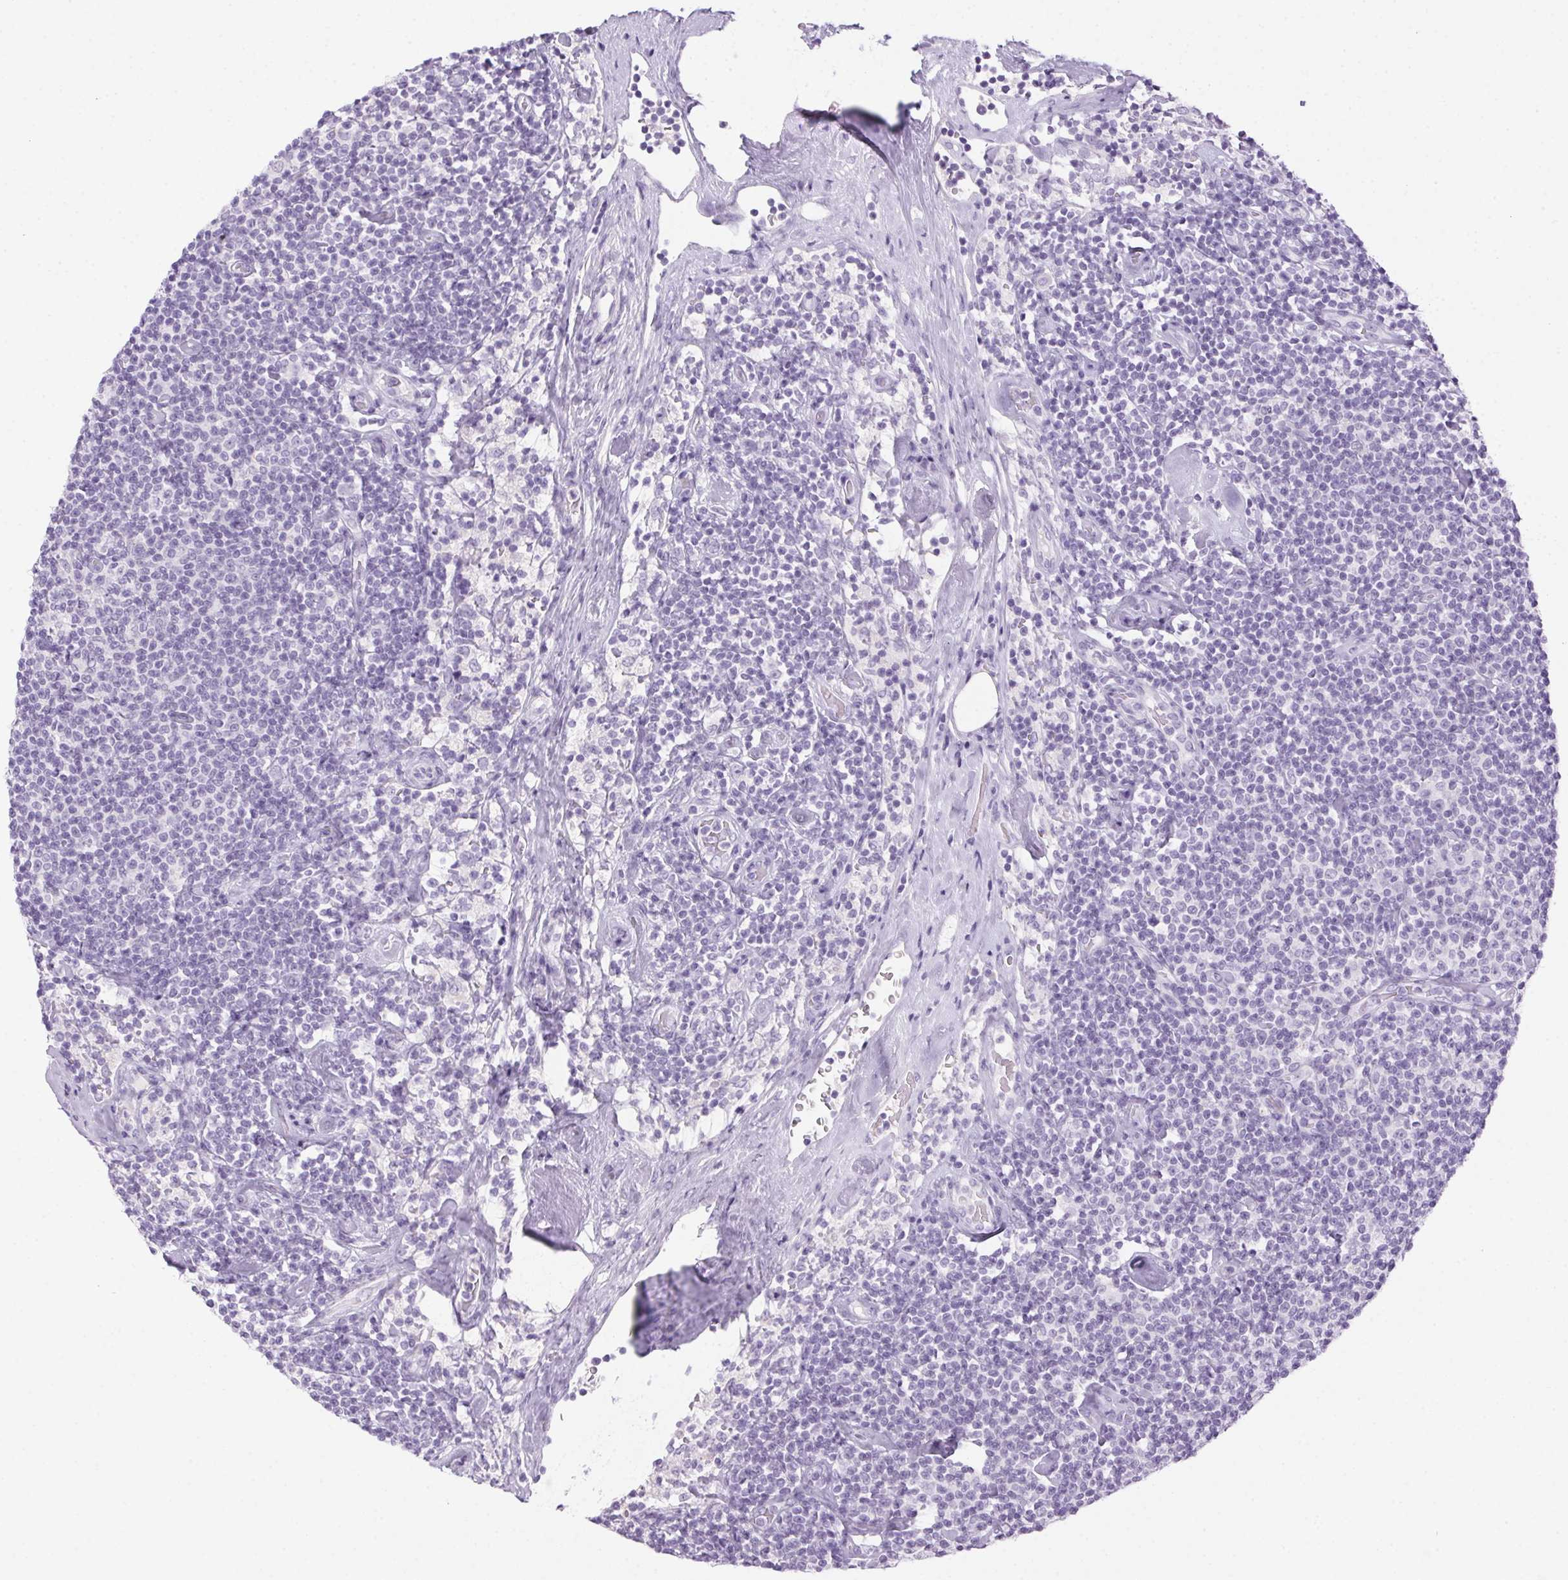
{"staining": {"intensity": "negative", "quantity": "none", "location": "none"}, "tissue": "lymphoma", "cell_type": "Tumor cells", "image_type": "cancer", "snomed": [{"axis": "morphology", "description": "Malignant lymphoma, non-Hodgkin's type, Low grade"}, {"axis": "topography", "description": "Lymph node"}], "caption": "Immunohistochemistry (IHC) histopathology image of human low-grade malignant lymphoma, non-Hodgkin's type stained for a protein (brown), which shows no staining in tumor cells. (Brightfield microscopy of DAB IHC at high magnification).", "gene": "POPDC2", "patient": {"sex": "male", "age": 81}}